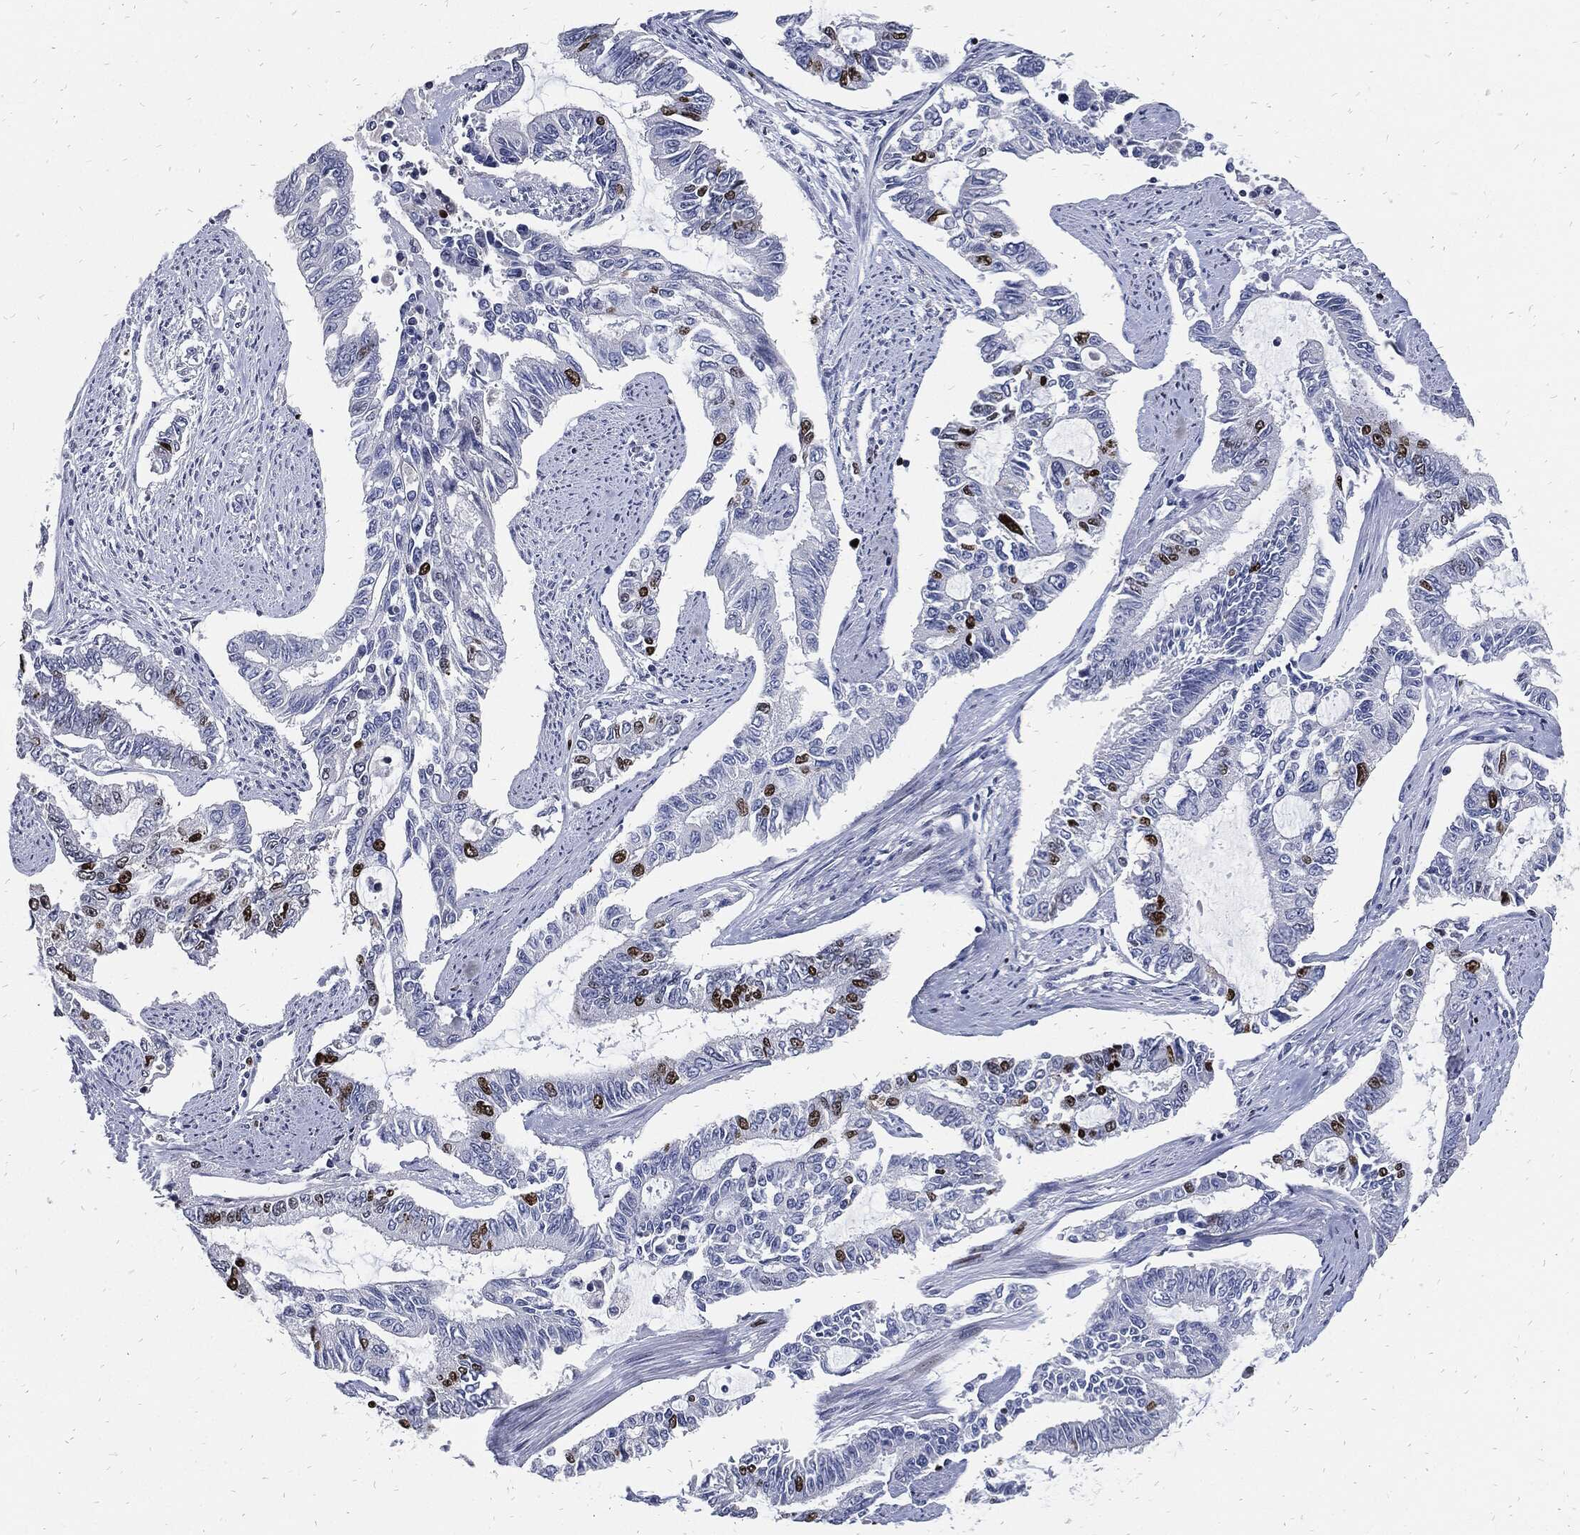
{"staining": {"intensity": "strong", "quantity": "<25%", "location": "nuclear"}, "tissue": "endometrial cancer", "cell_type": "Tumor cells", "image_type": "cancer", "snomed": [{"axis": "morphology", "description": "Adenocarcinoma, NOS"}, {"axis": "topography", "description": "Uterus"}], "caption": "This photomicrograph demonstrates immunohistochemistry (IHC) staining of human endometrial adenocarcinoma, with medium strong nuclear expression in about <25% of tumor cells.", "gene": "MKI67", "patient": {"sex": "female", "age": 59}}